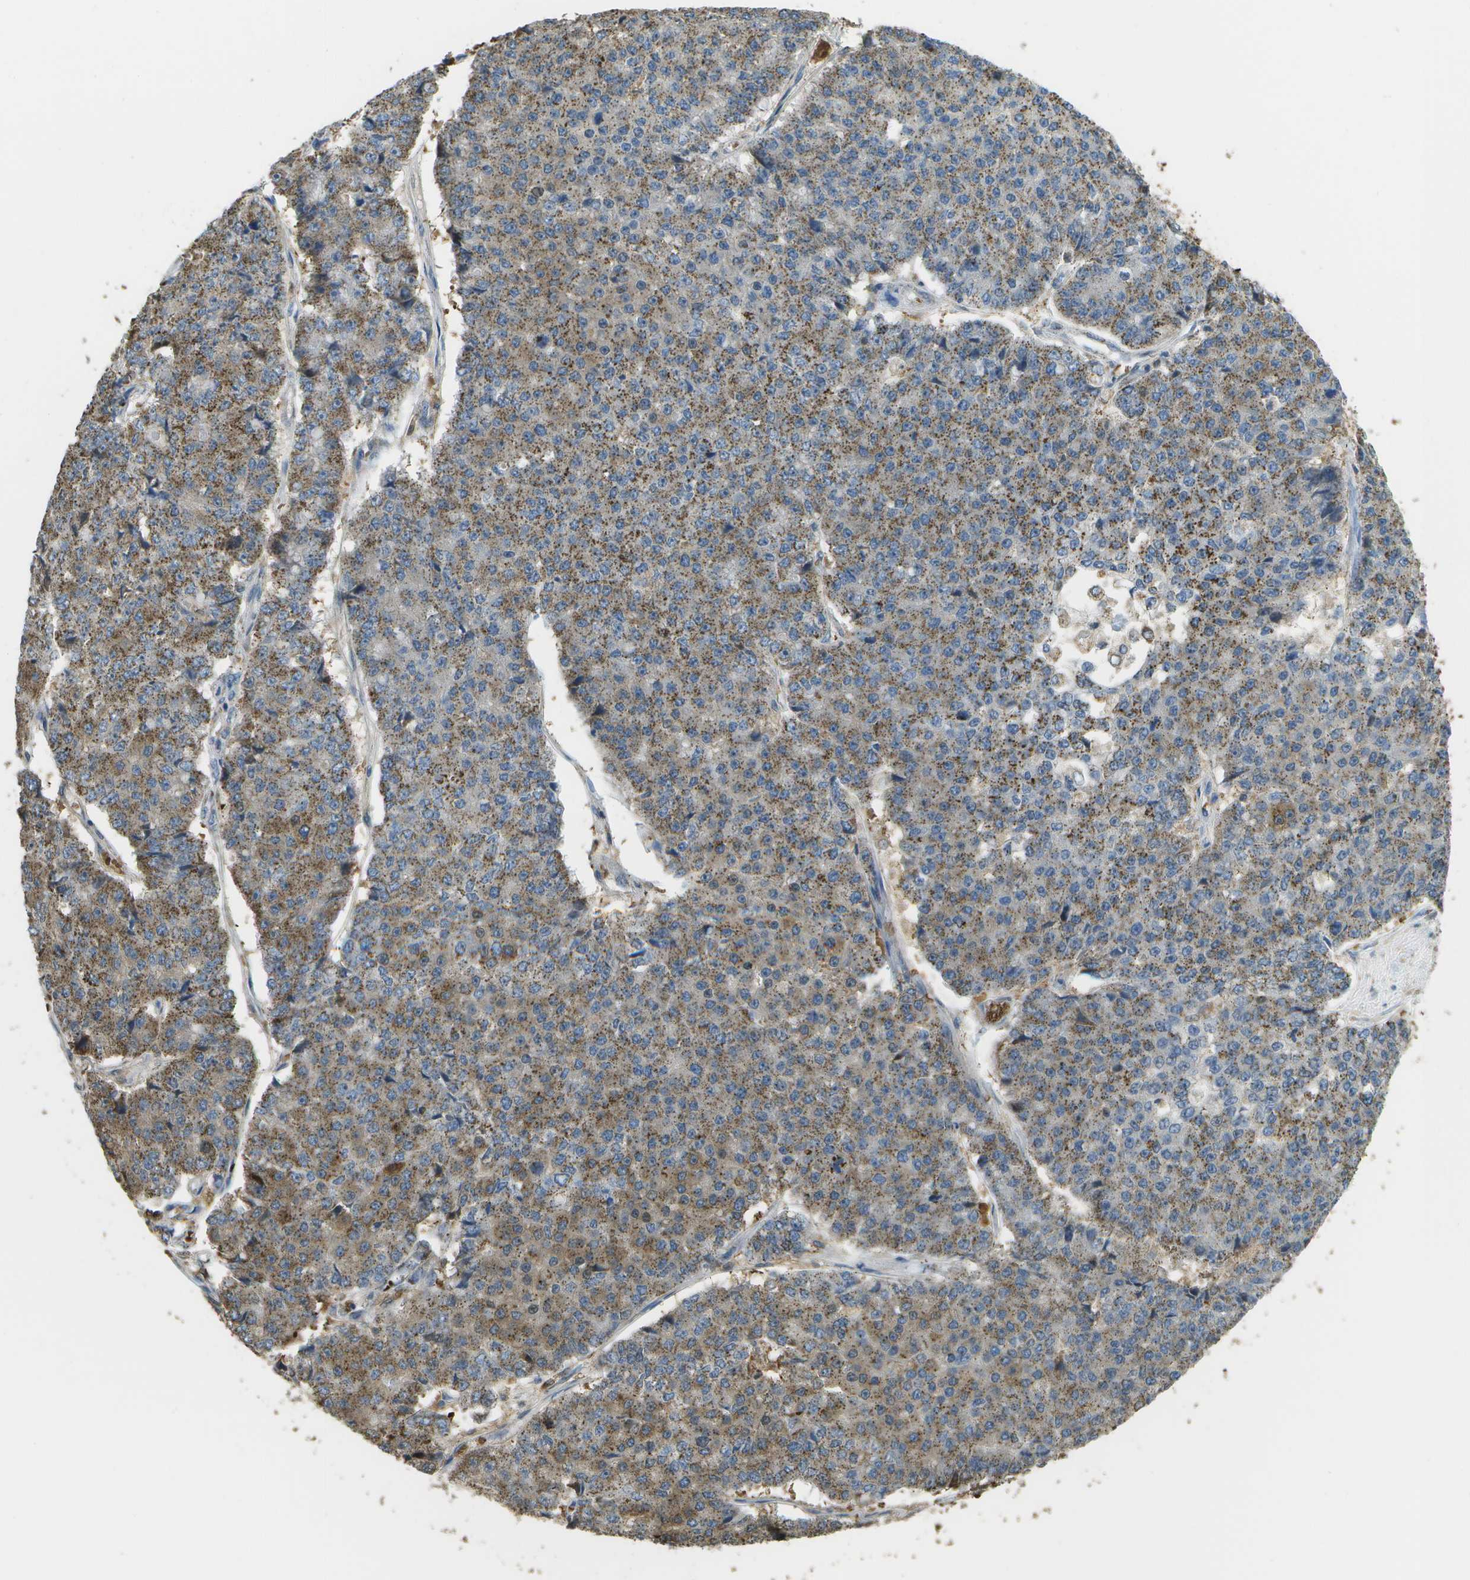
{"staining": {"intensity": "moderate", "quantity": ">75%", "location": "cytoplasmic/membranous"}, "tissue": "pancreatic cancer", "cell_type": "Tumor cells", "image_type": "cancer", "snomed": [{"axis": "morphology", "description": "Adenocarcinoma, NOS"}, {"axis": "topography", "description": "Pancreas"}], "caption": "Human adenocarcinoma (pancreatic) stained with a protein marker demonstrates moderate staining in tumor cells.", "gene": "CACHD1", "patient": {"sex": "male", "age": 50}}